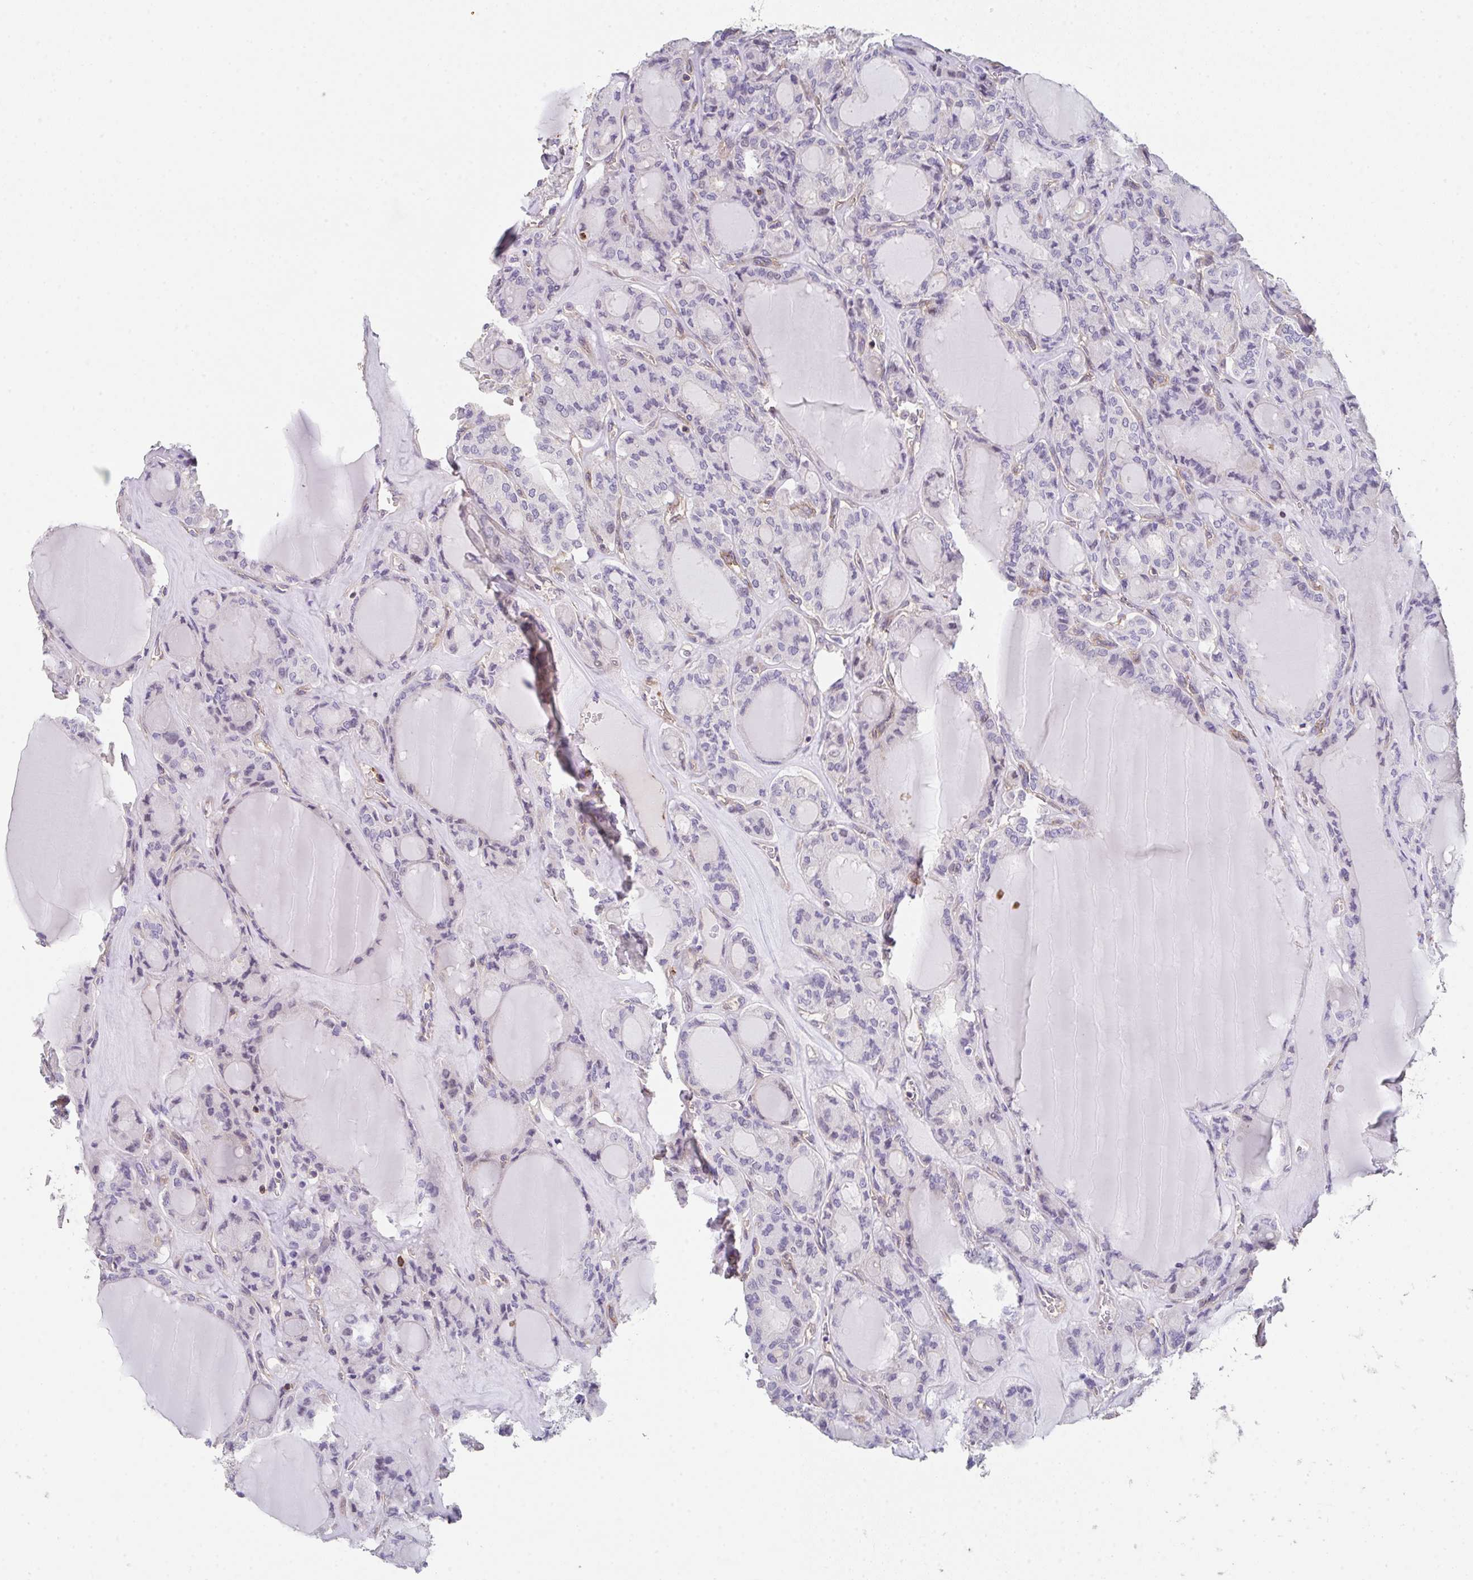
{"staining": {"intensity": "negative", "quantity": "none", "location": "none"}, "tissue": "thyroid cancer", "cell_type": "Tumor cells", "image_type": "cancer", "snomed": [{"axis": "morphology", "description": "Follicular adenoma carcinoma, NOS"}, {"axis": "topography", "description": "Thyroid gland"}], "caption": "A photomicrograph of follicular adenoma carcinoma (thyroid) stained for a protein displays no brown staining in tumor cells.", "gene": "DBN1", "patient": {"sex": "female", "age": 63}}